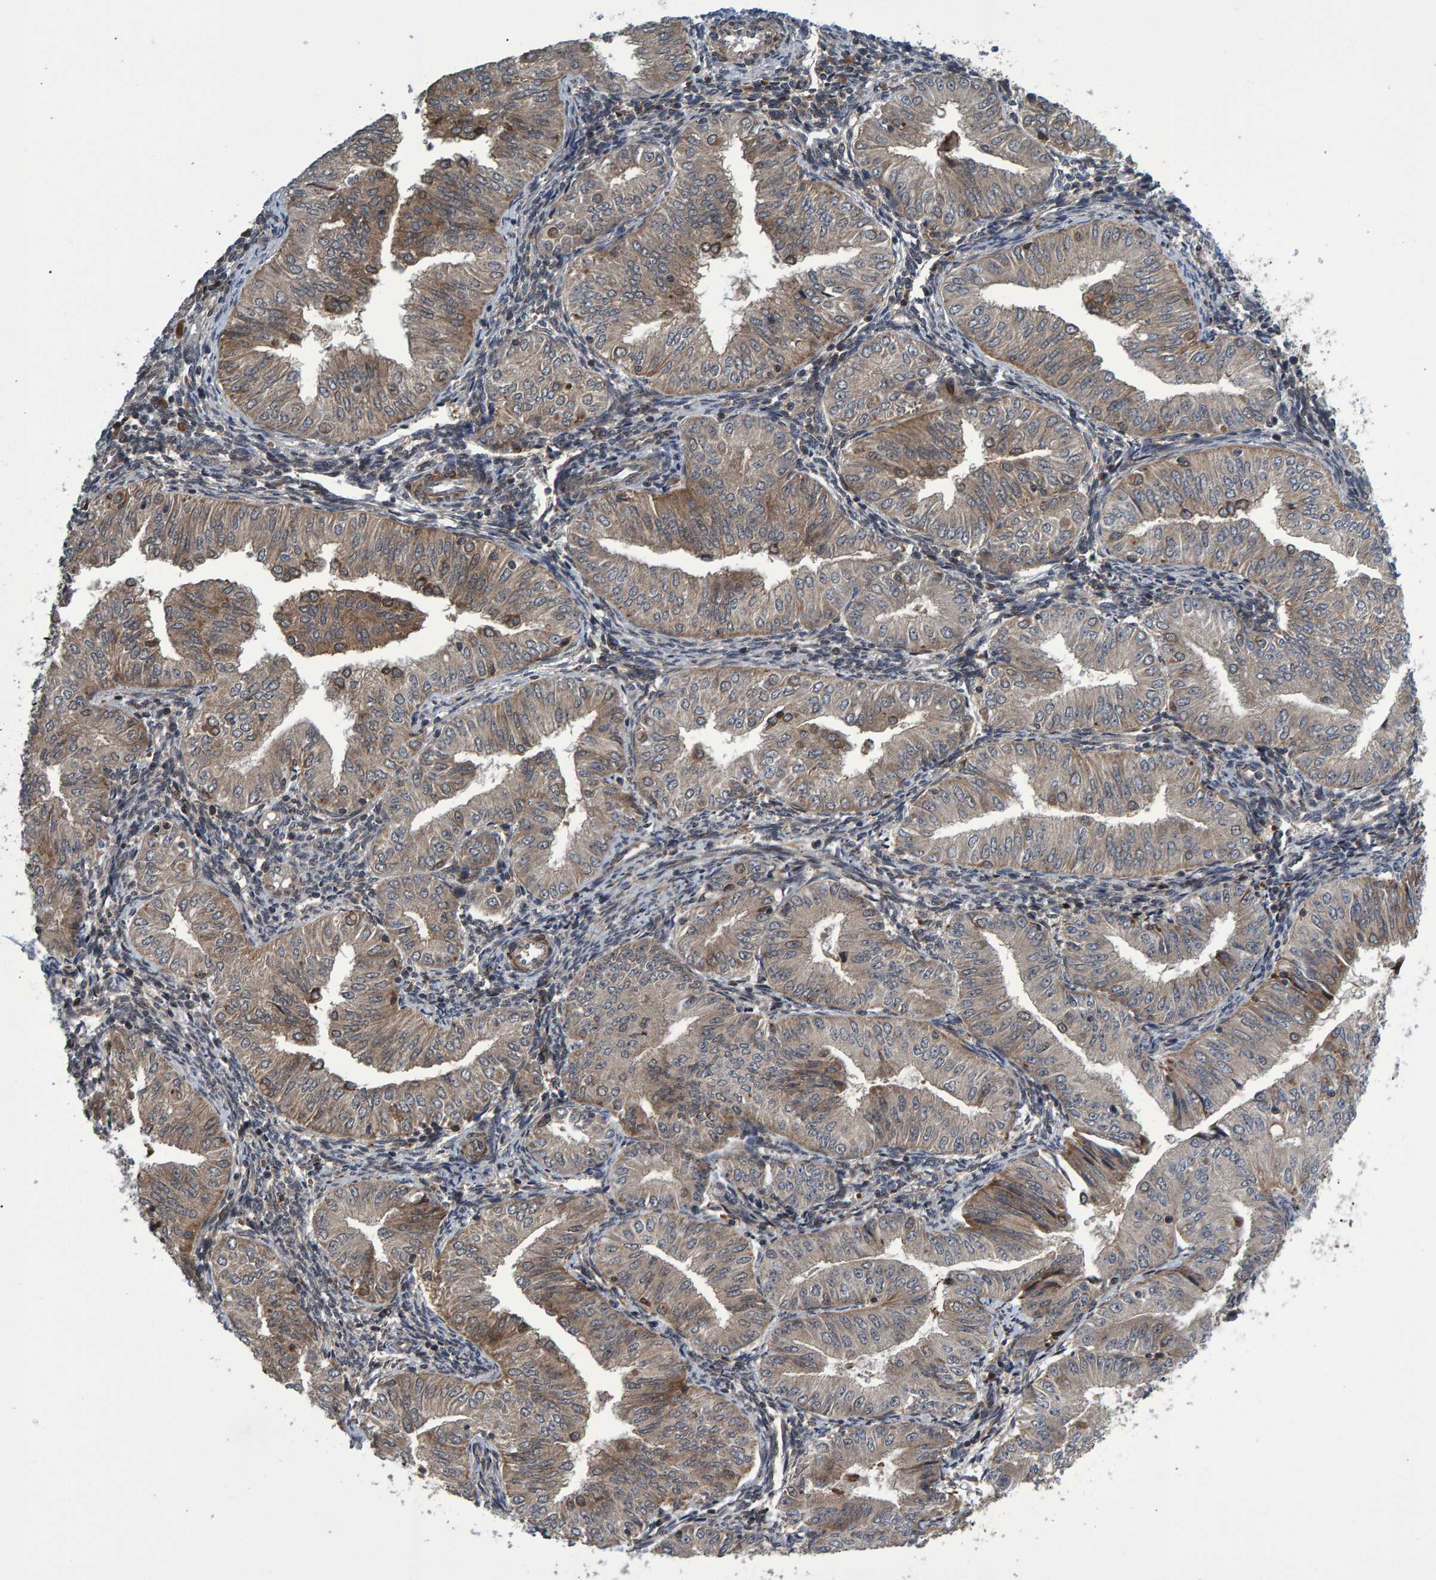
{"staining": {"intensity": "weak", "quantity": ">75%", "location": "cytoplasmic/membranous"}, "tissue": "endometrial cancer", "cell_type": "Tumor cells", "image_type": "cancer", "snomed": [{"axis": "morphology", "description": "Normal tissue, NOS"}, {"axis": "morphology", "description": "Adenocarcinoma, NOS"}, {"axis": "topography", "description": "Endometrium"}], "caption": "The micrograph demonstrates a brown stain indicating the presence of a protein in the cytoplasmic/membranous of tumor cells in endometrial cancer.", "gene": "ATP6V1H", "patient": {"sex": "female", "age": 53}}